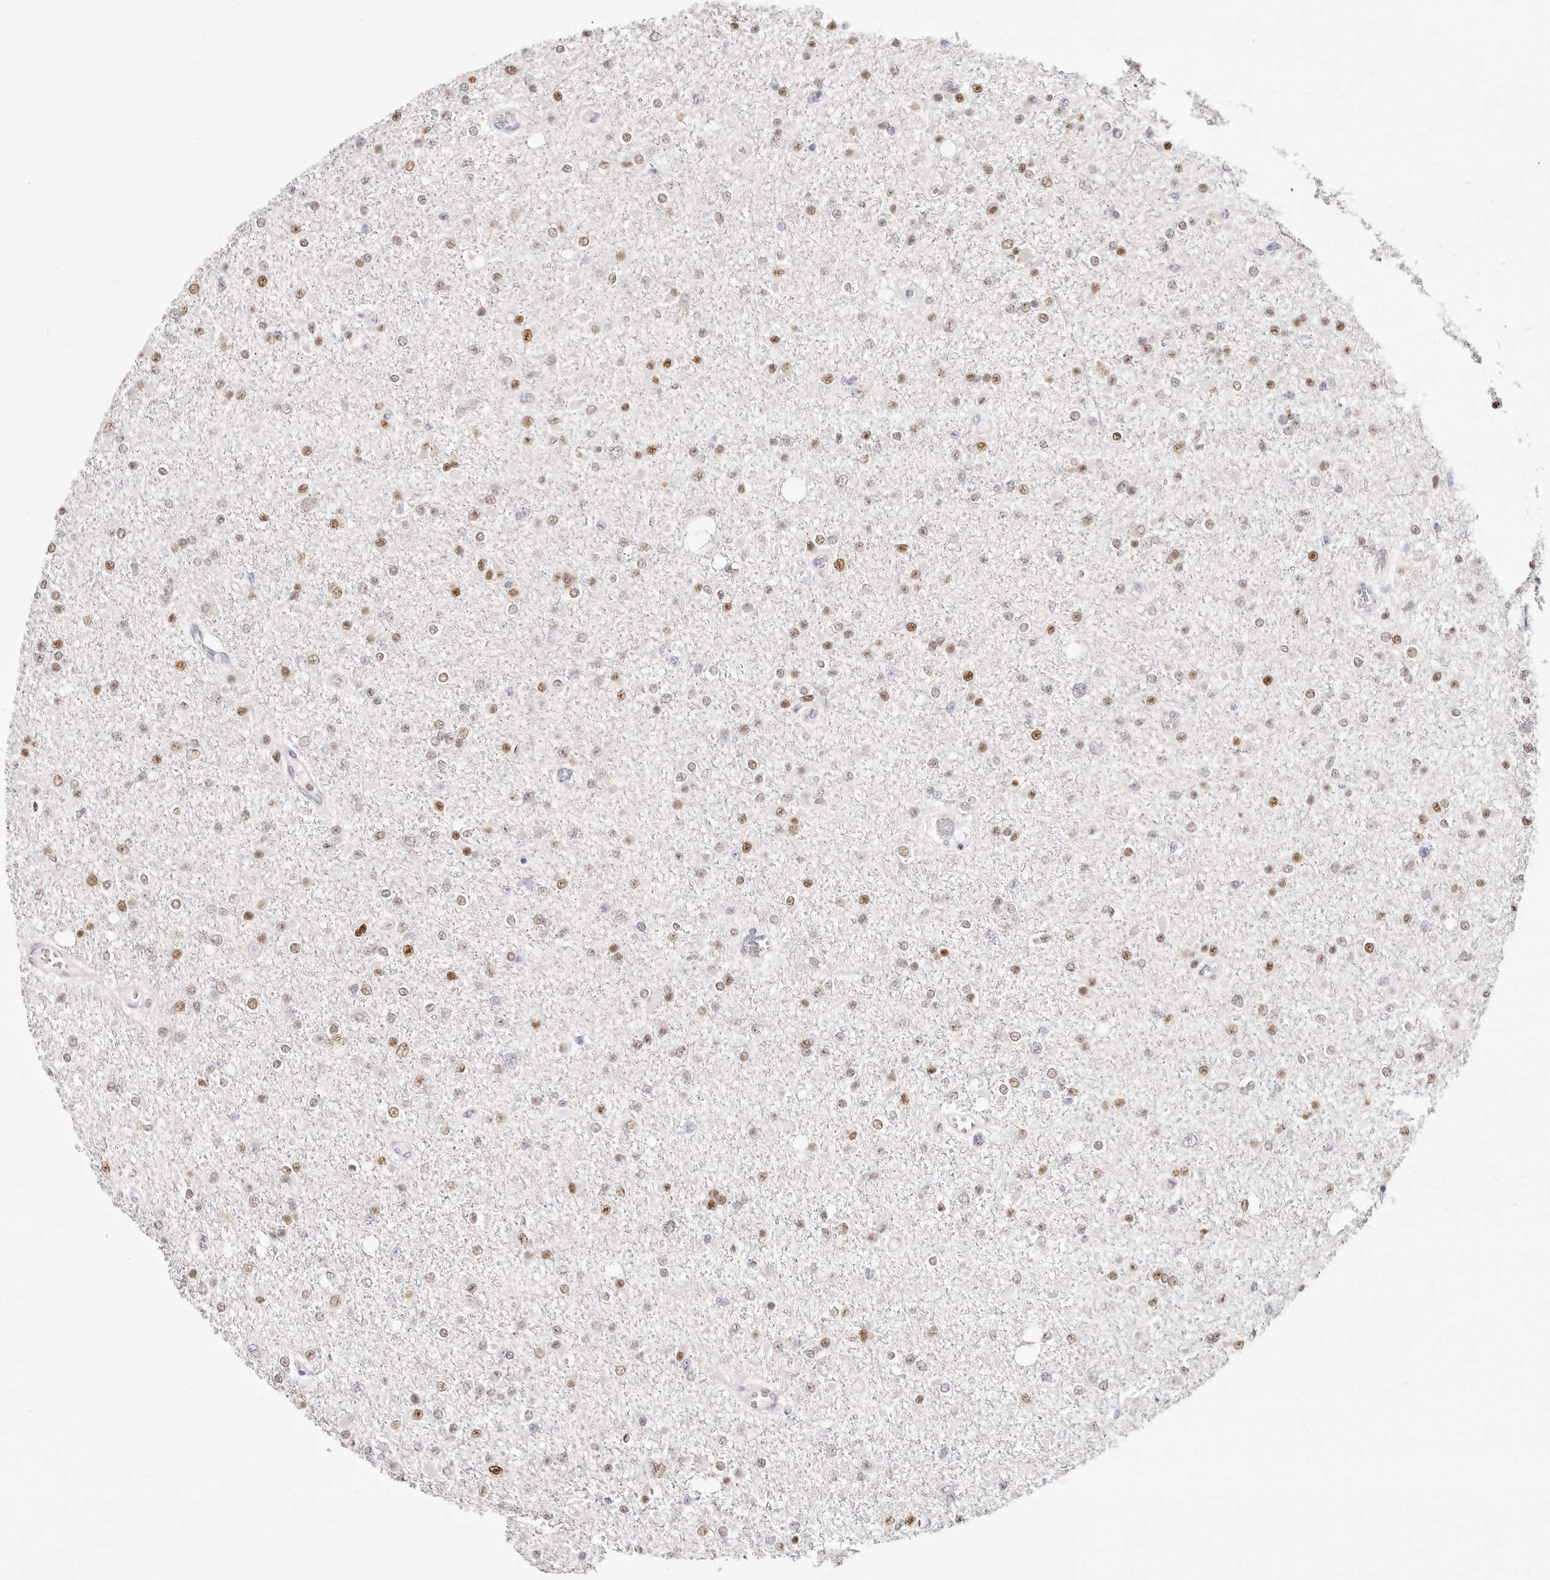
{"staining": {"intensity": "moderate", "quantity": "25%-75%", "location": "nuclear"}, "tissue": "glioma", "cell_type": "Tumor cells", "image_type": "cancer", "snomed": [{"axis": "morphology", "description": "Glioma, malignant, Low grade"}, {"axis": "topography", "description": "Brain"}], "caption": "IHC (DAB) staining of human glioma shows moderate nuclear protein staining in approximately 25%-75% of tumor cells.", "gene": "TKT", "patient": {"sex": "female", "age": 22}}